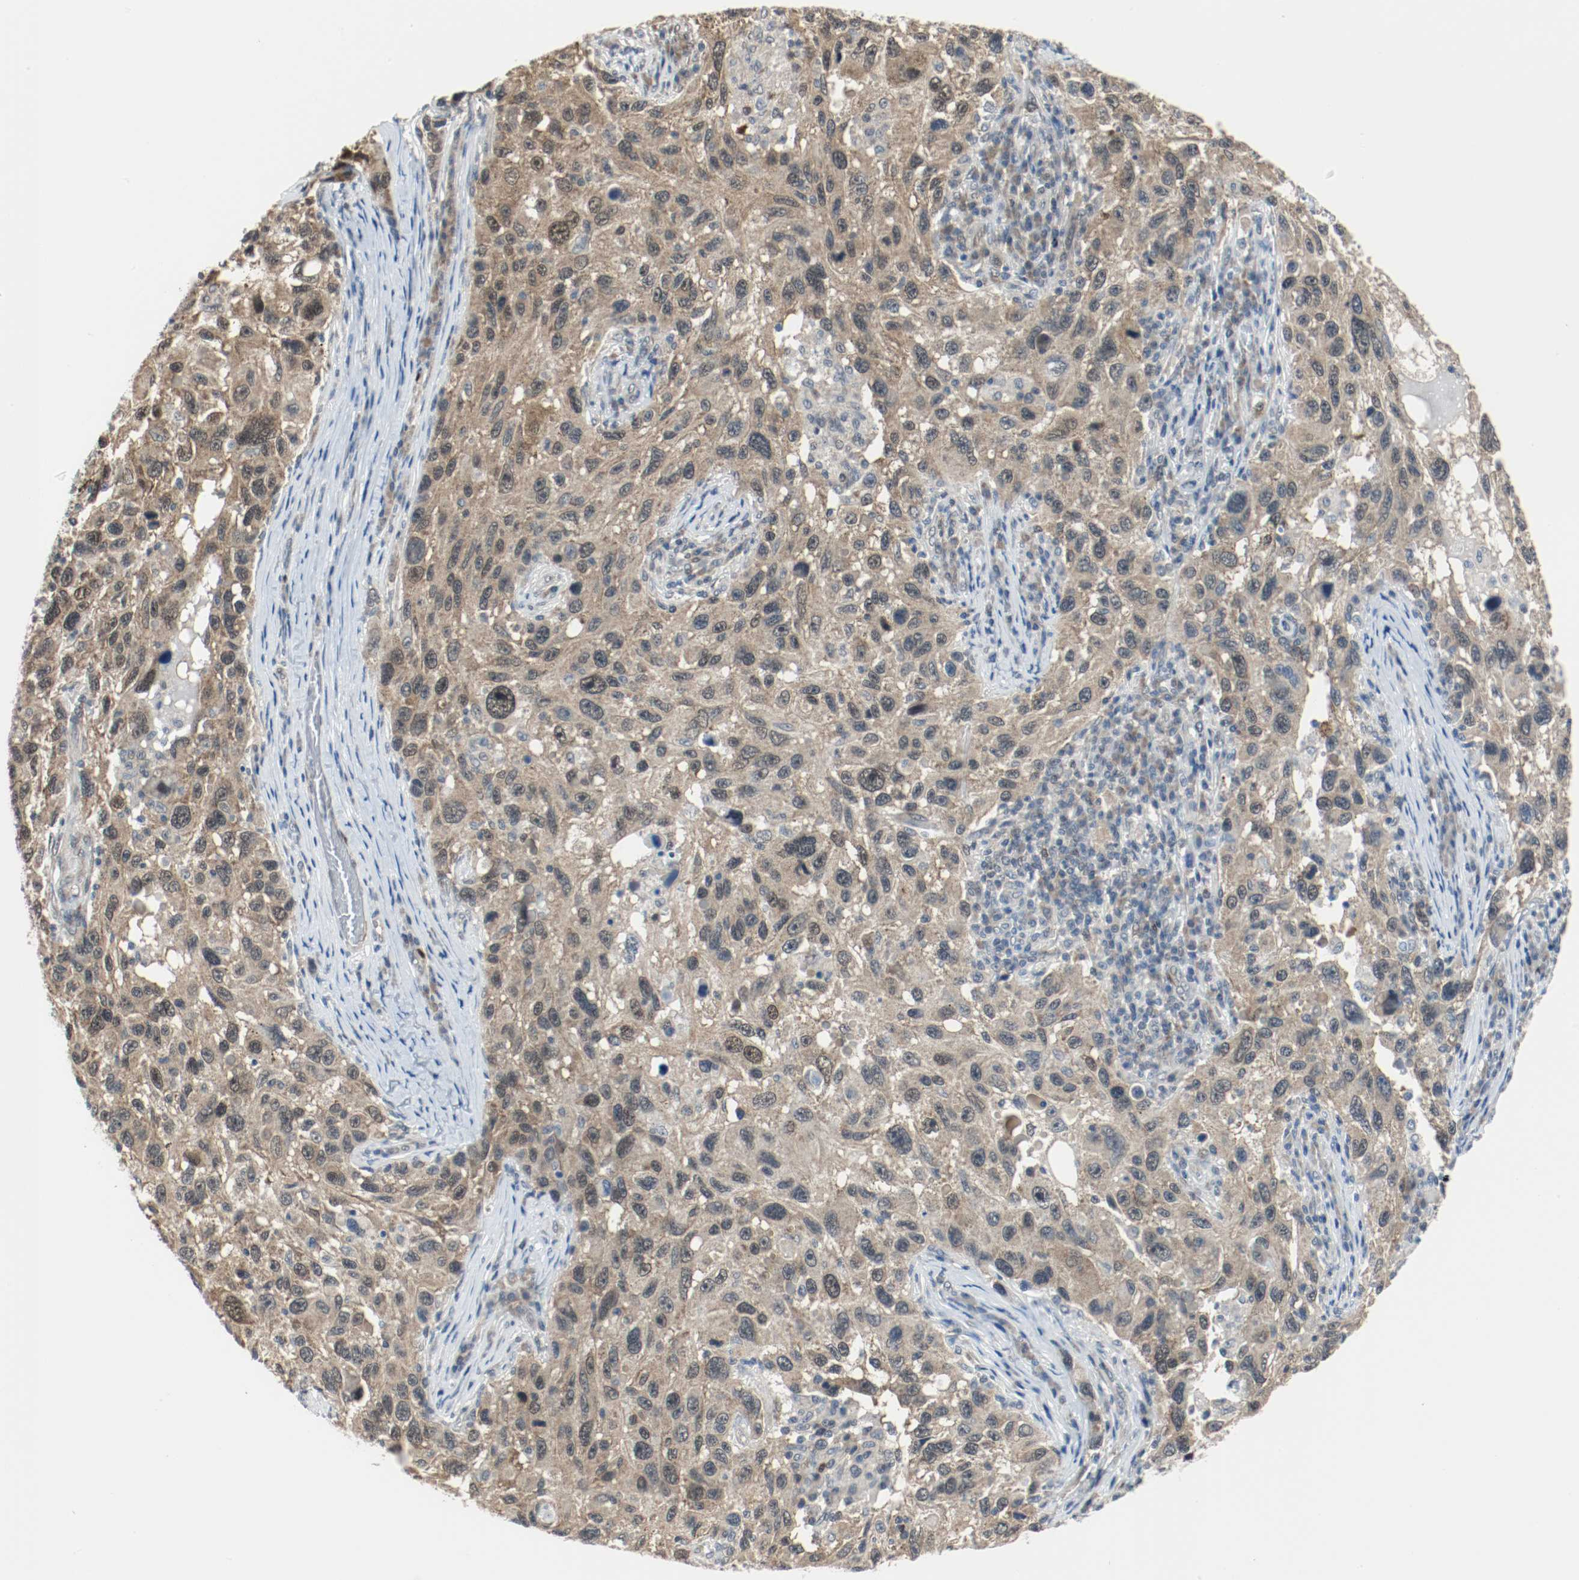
{"staining": {"intensity": "weak", "quantity": ">75%", "location": "cytoplasmic/membranous,nuclear"}, "tissue": "melanoma", "cell_type": "Tumor cells", "image_type": "cancer", "snomed": [{"axis": "morphology", "description": "Malignant melanoma, NOS"}, {"axis": "topography", "description": "Skin"}], "caption": "Human malignant melanoma stained with a brown dye shows weak cytoplasmic/membranous and nuclear positive positivity in approximately >75% of tumor cells.", "gene": "PPME1", "patient": {"sex": "male", "age": 53}}